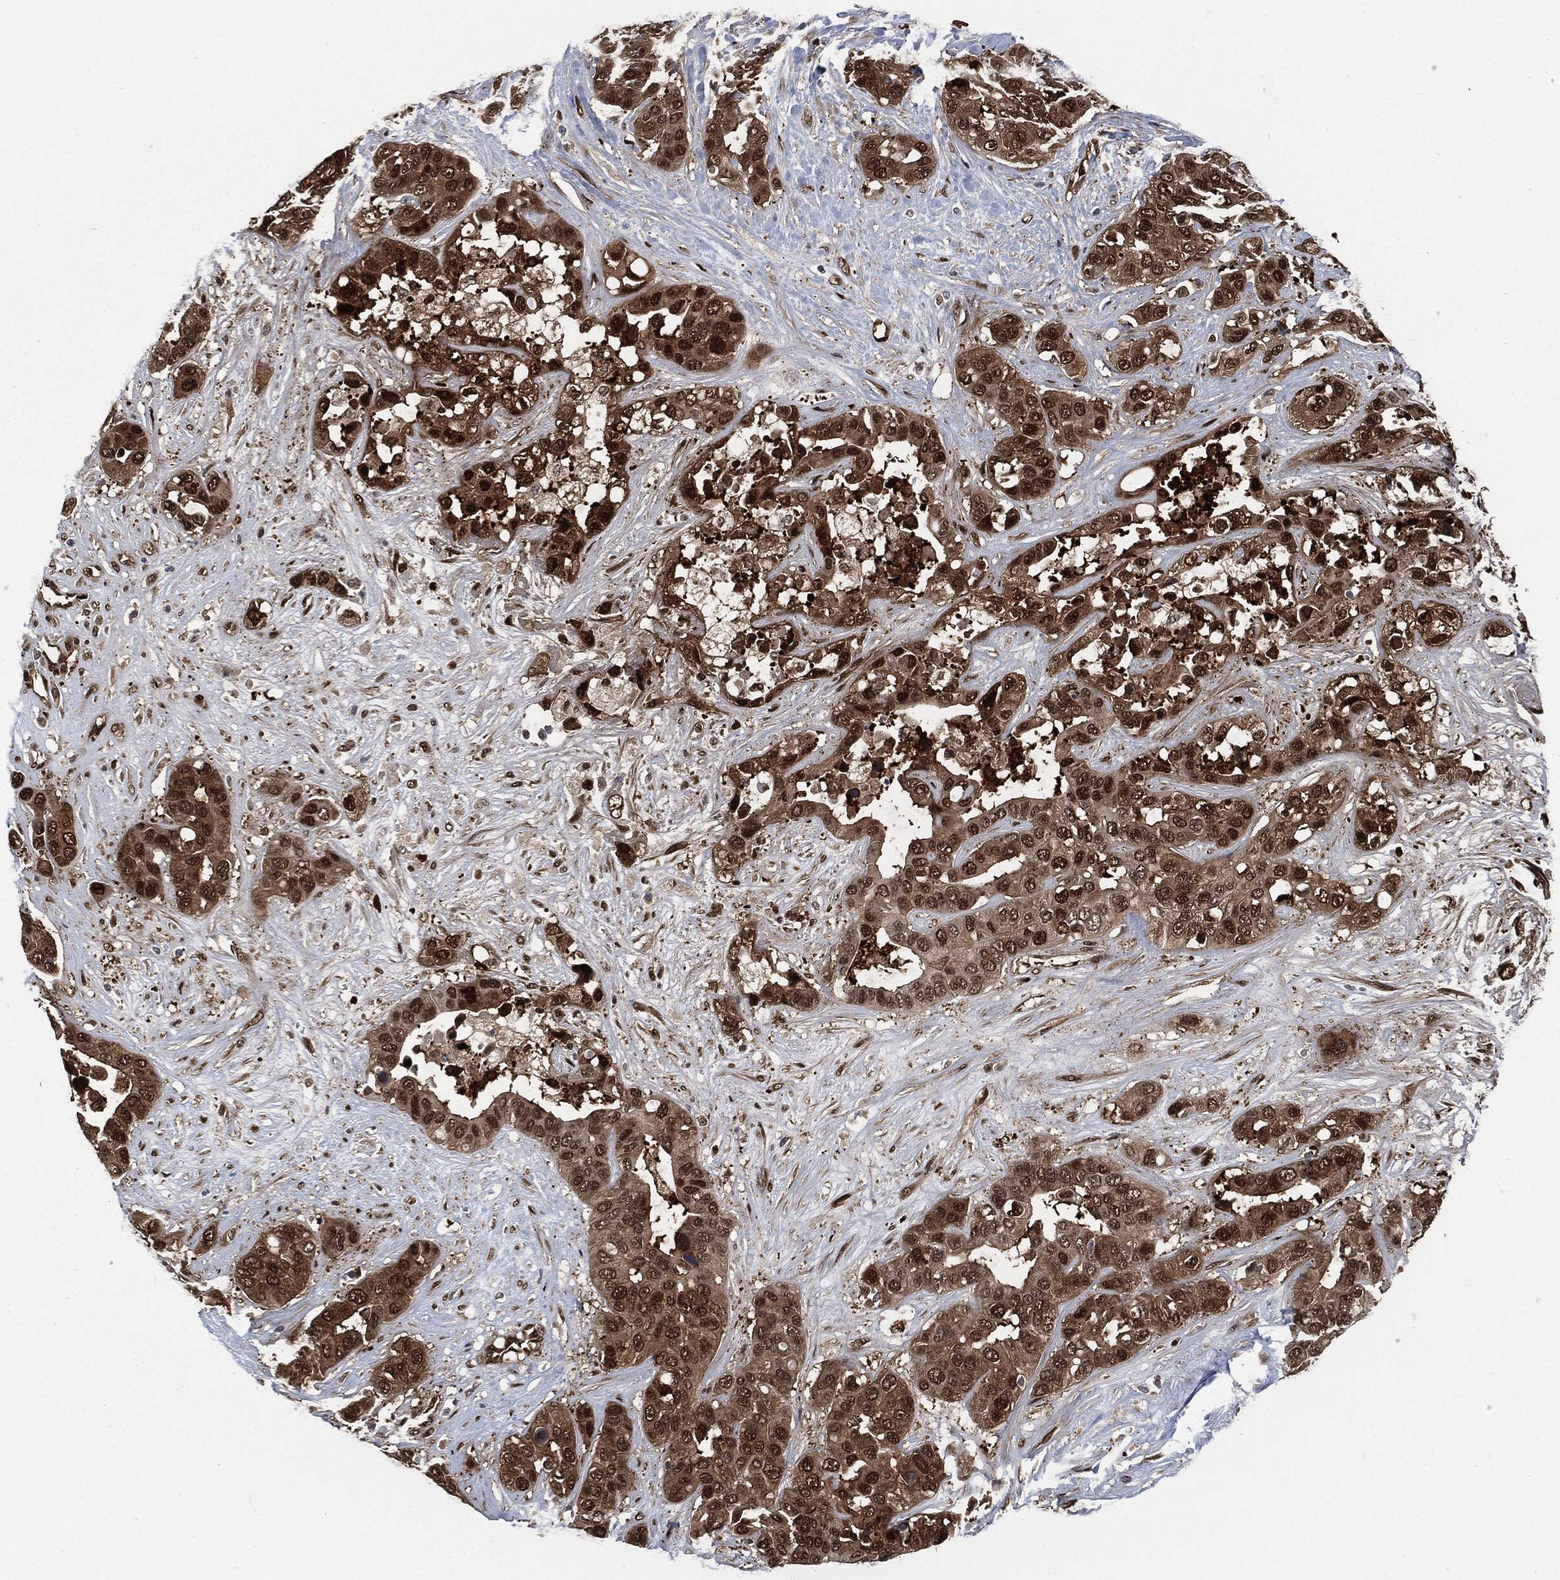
{"staining": {"intensity": "strong", "quantity": "25%-75%", "location": "nuclear"}, "tissue": "liver cancer", "cell_type": "Tumor cells", "image_type": "cancer", "snomed": [{"axis": "morphology", "description": "Cholangiocarcinoma"}, {"axis": "topography", "description": "Liver"}], "caption": "Immunohistochemistry (IHC) histopathology image of neoplastic tissue: liver cholangiocarcinoma stained using IHC exhibits high levels of strong protein expression localized specifically in the nuclear of tumor cells, appearing as a nuclear brown color.", "gene": "DCTN1", "patient": {"sex": "female", "age": 52}}